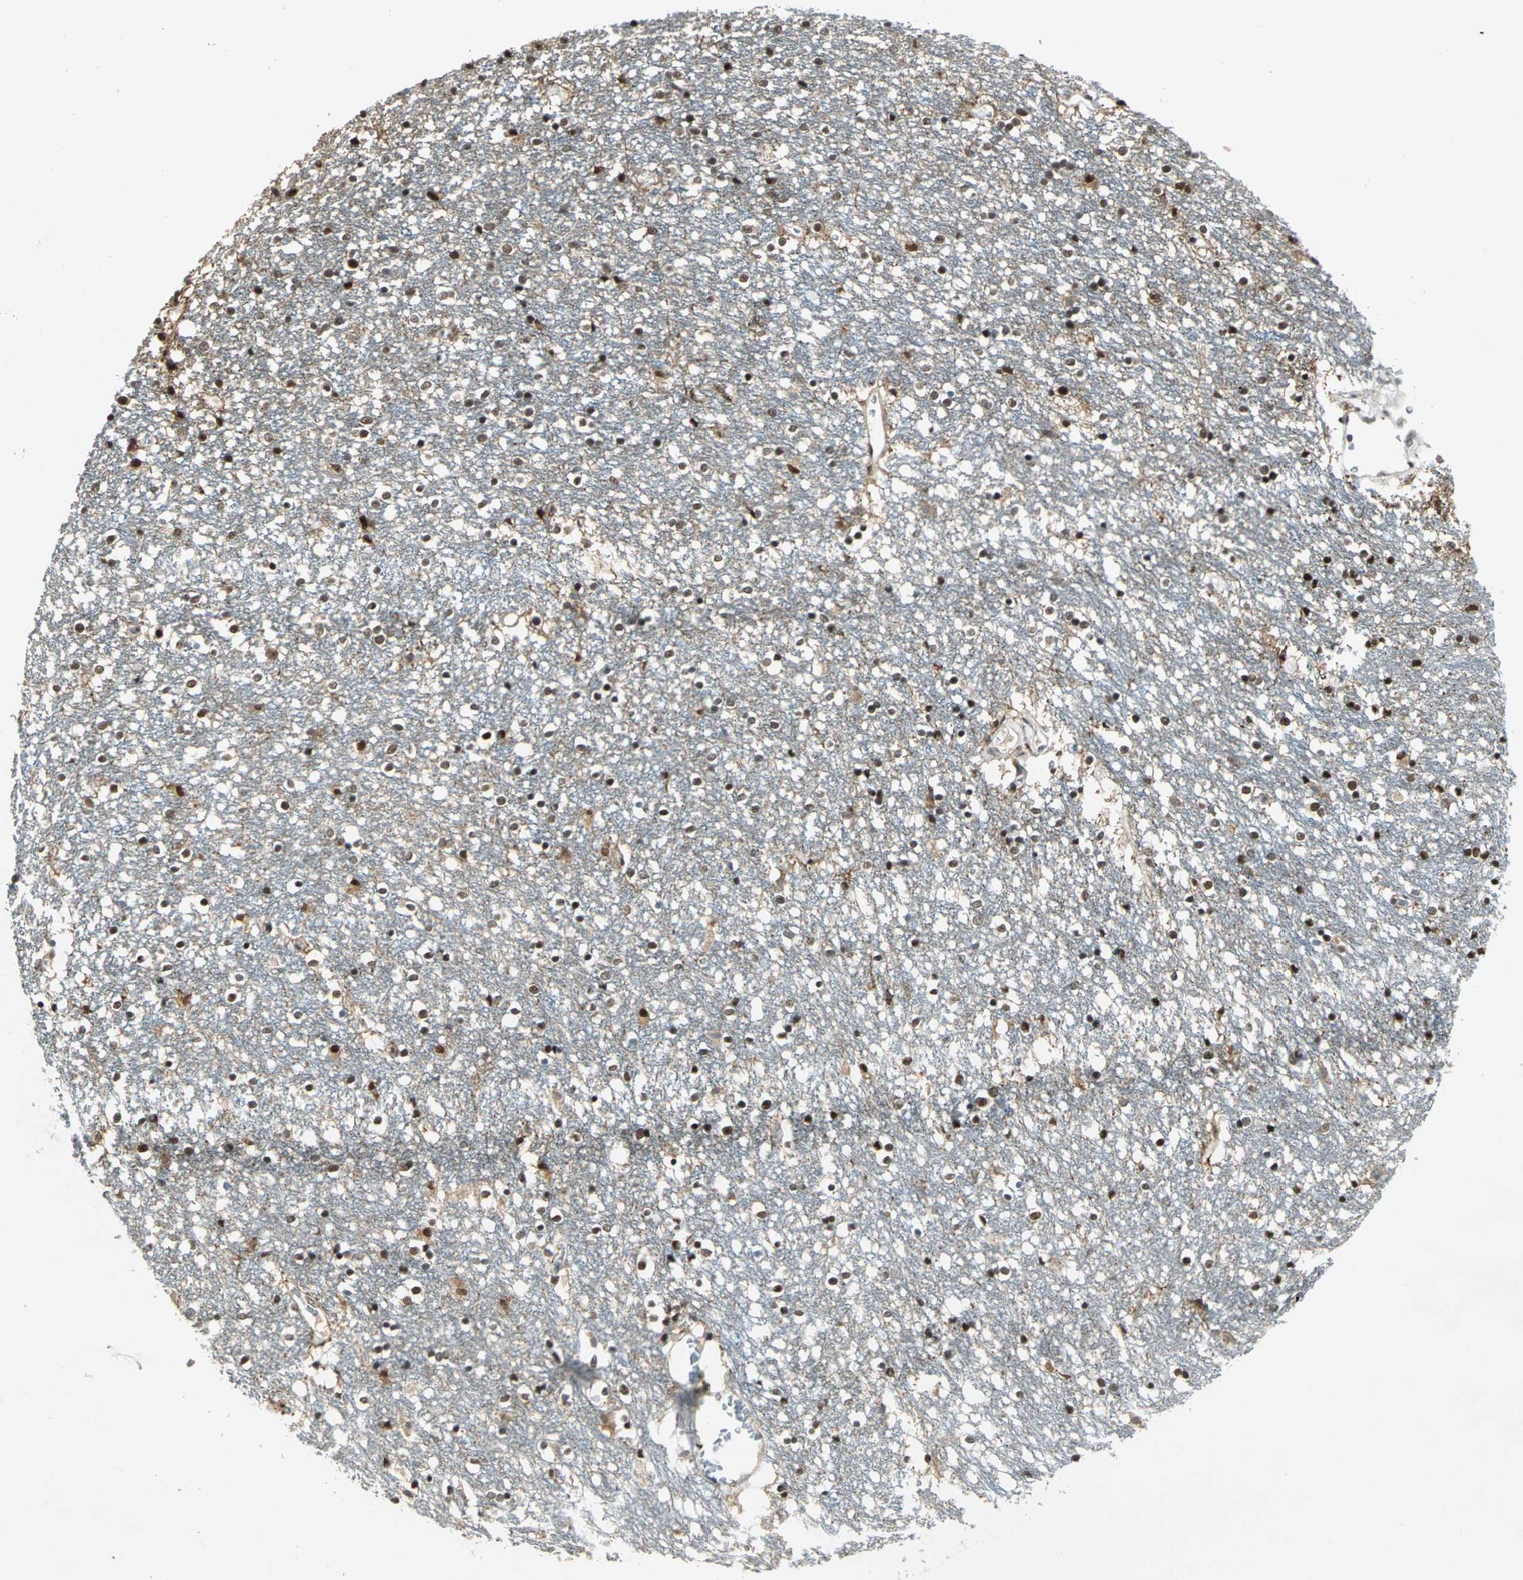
{"staining": {"intensity": "negative", "quantity": "none", "location": "none"}, "tissue": "caudate", "cell_type": "Glial cells", "image_type": "normal", "snomed": [{"axis": "morphology", "description": "Normal tissue, NOS"}, {"axis": "topography", "description": "Lateral ventricle wall"}], "caption": "Immunohistochemistry (IHC) of benign human caudate reveals no staining in glial cells.", "gene": "RAD17", "patient": {"sex": "female", "age": 54}}